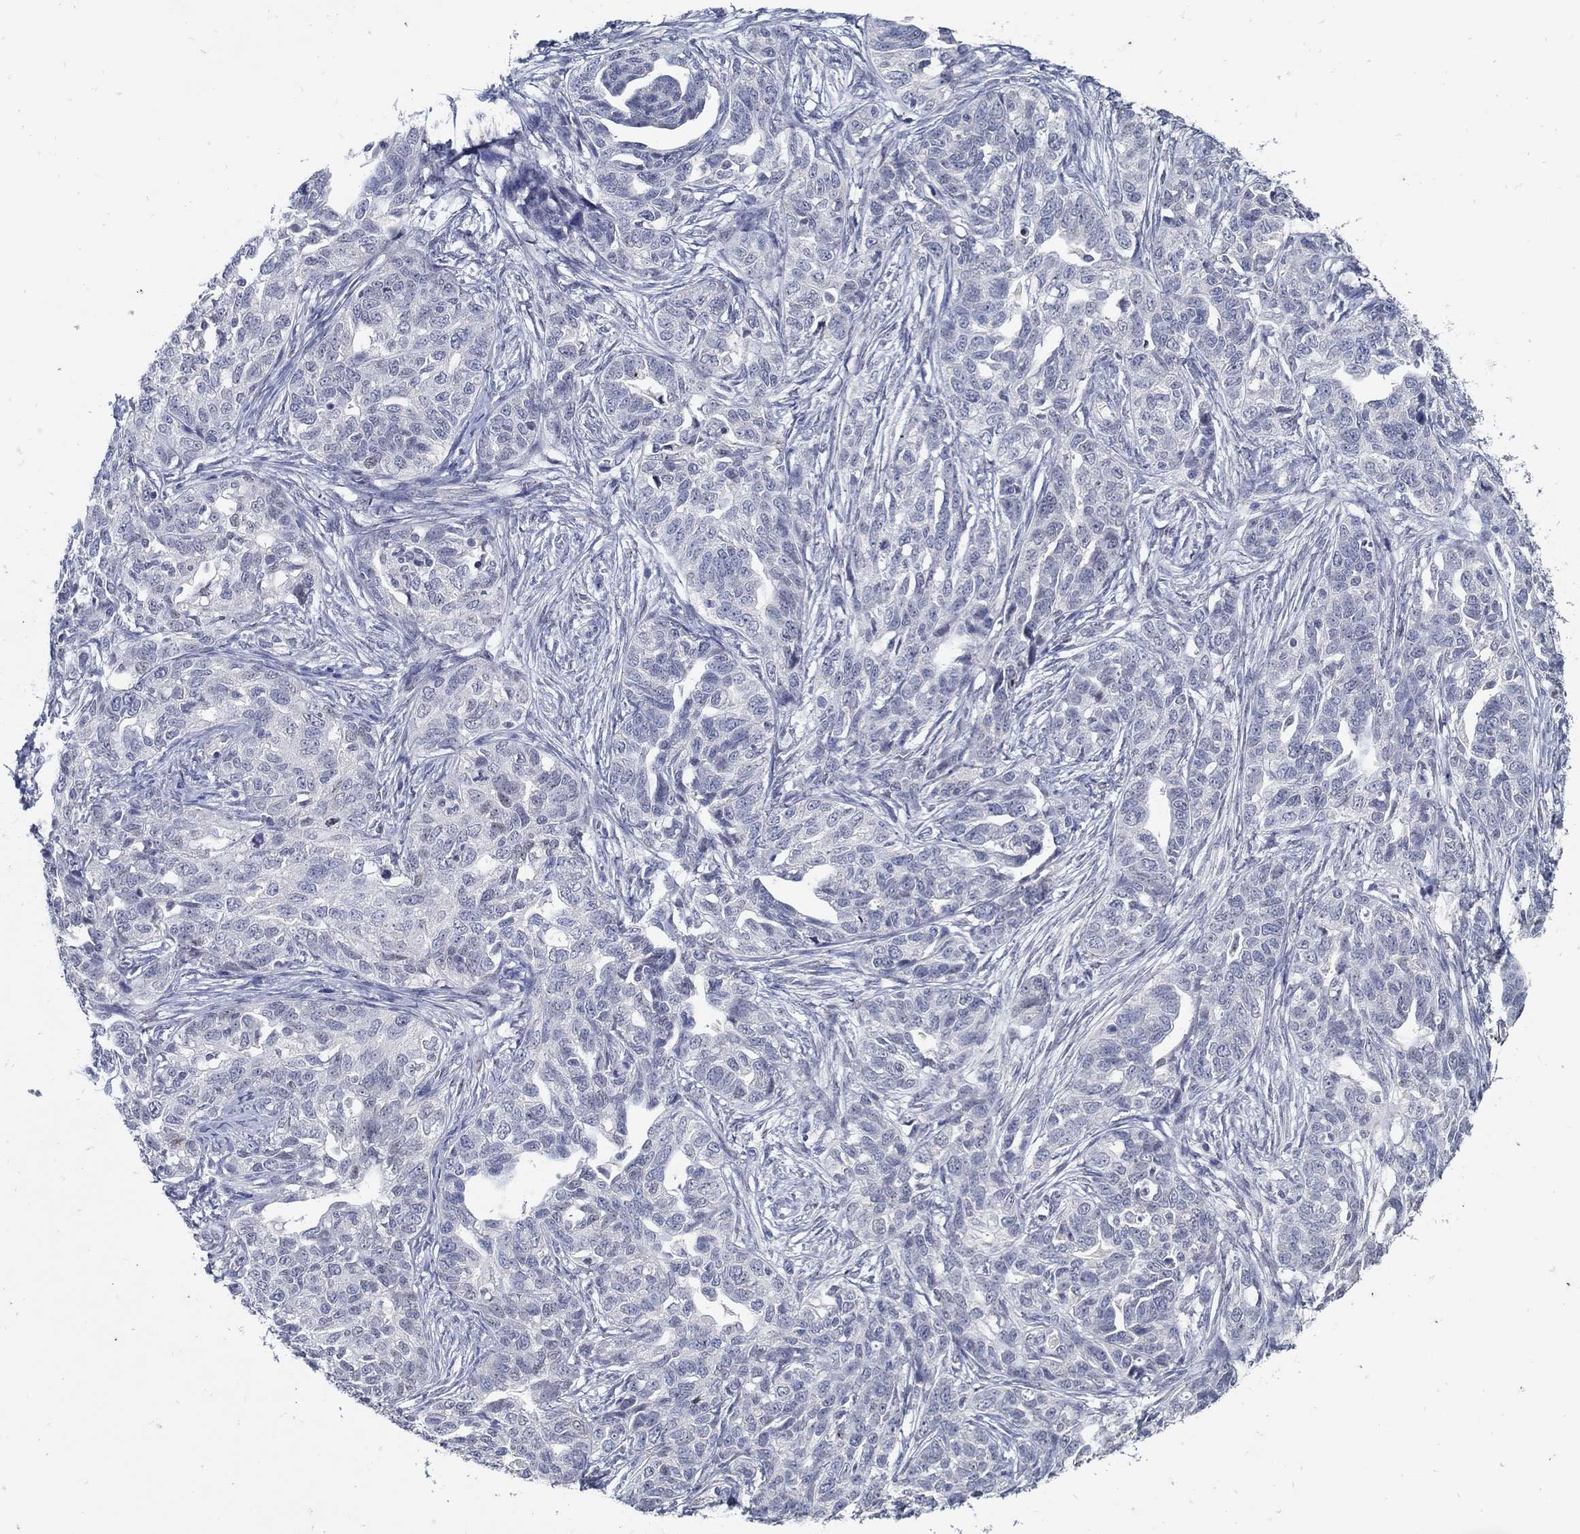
{"staining": {"intensity": "negative", "quantity": "none", "location": "none"}, "tissue": "ovarian cancer", "cell_type": "Tumor cells", "image_type": "cancer", "snomed": [{"axis": "morphology", "description": "Cystadenocarcinoma, serous, NOS"}, {"axis": "topography", "description": "Ovary"}], "caption": "Tumor cells are negative for brown protein staining in ovarian cancer.", "gene": "USP29", "patient": {"sex": "female", "age": 71}}